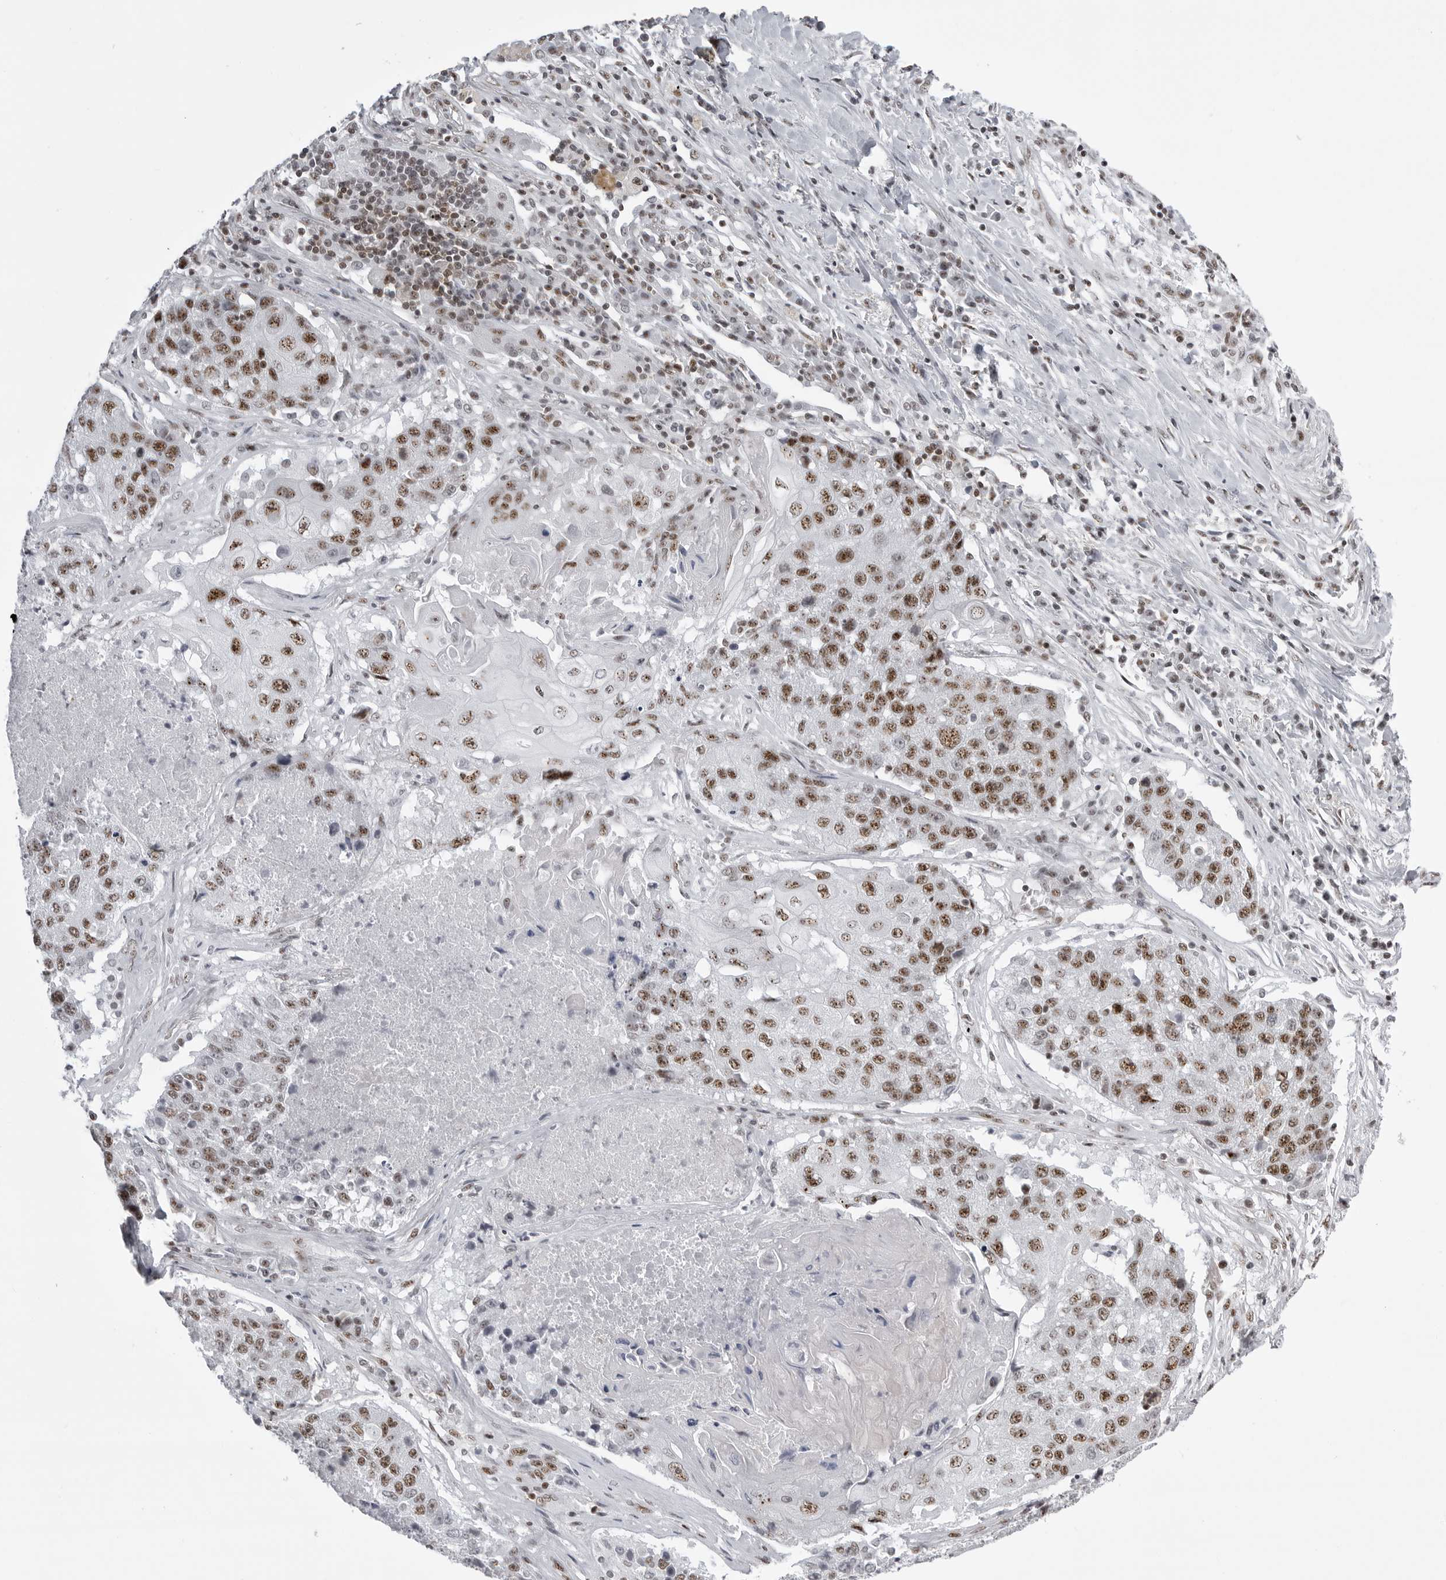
{"staining": {"intensity": "moderate", "quantity": ">75%", "location": "nuclear"}, "tissue": "lung cancer", "cell_type": "Tumor cells", "image_type": "cancer", "snomed": [{"axis": "morphology", "description": "Squamous cell carcinoma, NOS"}, {"axis": "topography", "description": "Lung"}], "caption": "Lung cancer stained for a protein shows moderate nuclear positivity in tumor cells. The staining was performed using DAB to visualize the protein expression in brown, while the nuclei were stained in blue with hematoxylin (Magnification: 20x).", "gene": "WRAP53", "patient": {"sex": "male", "age": 61}}